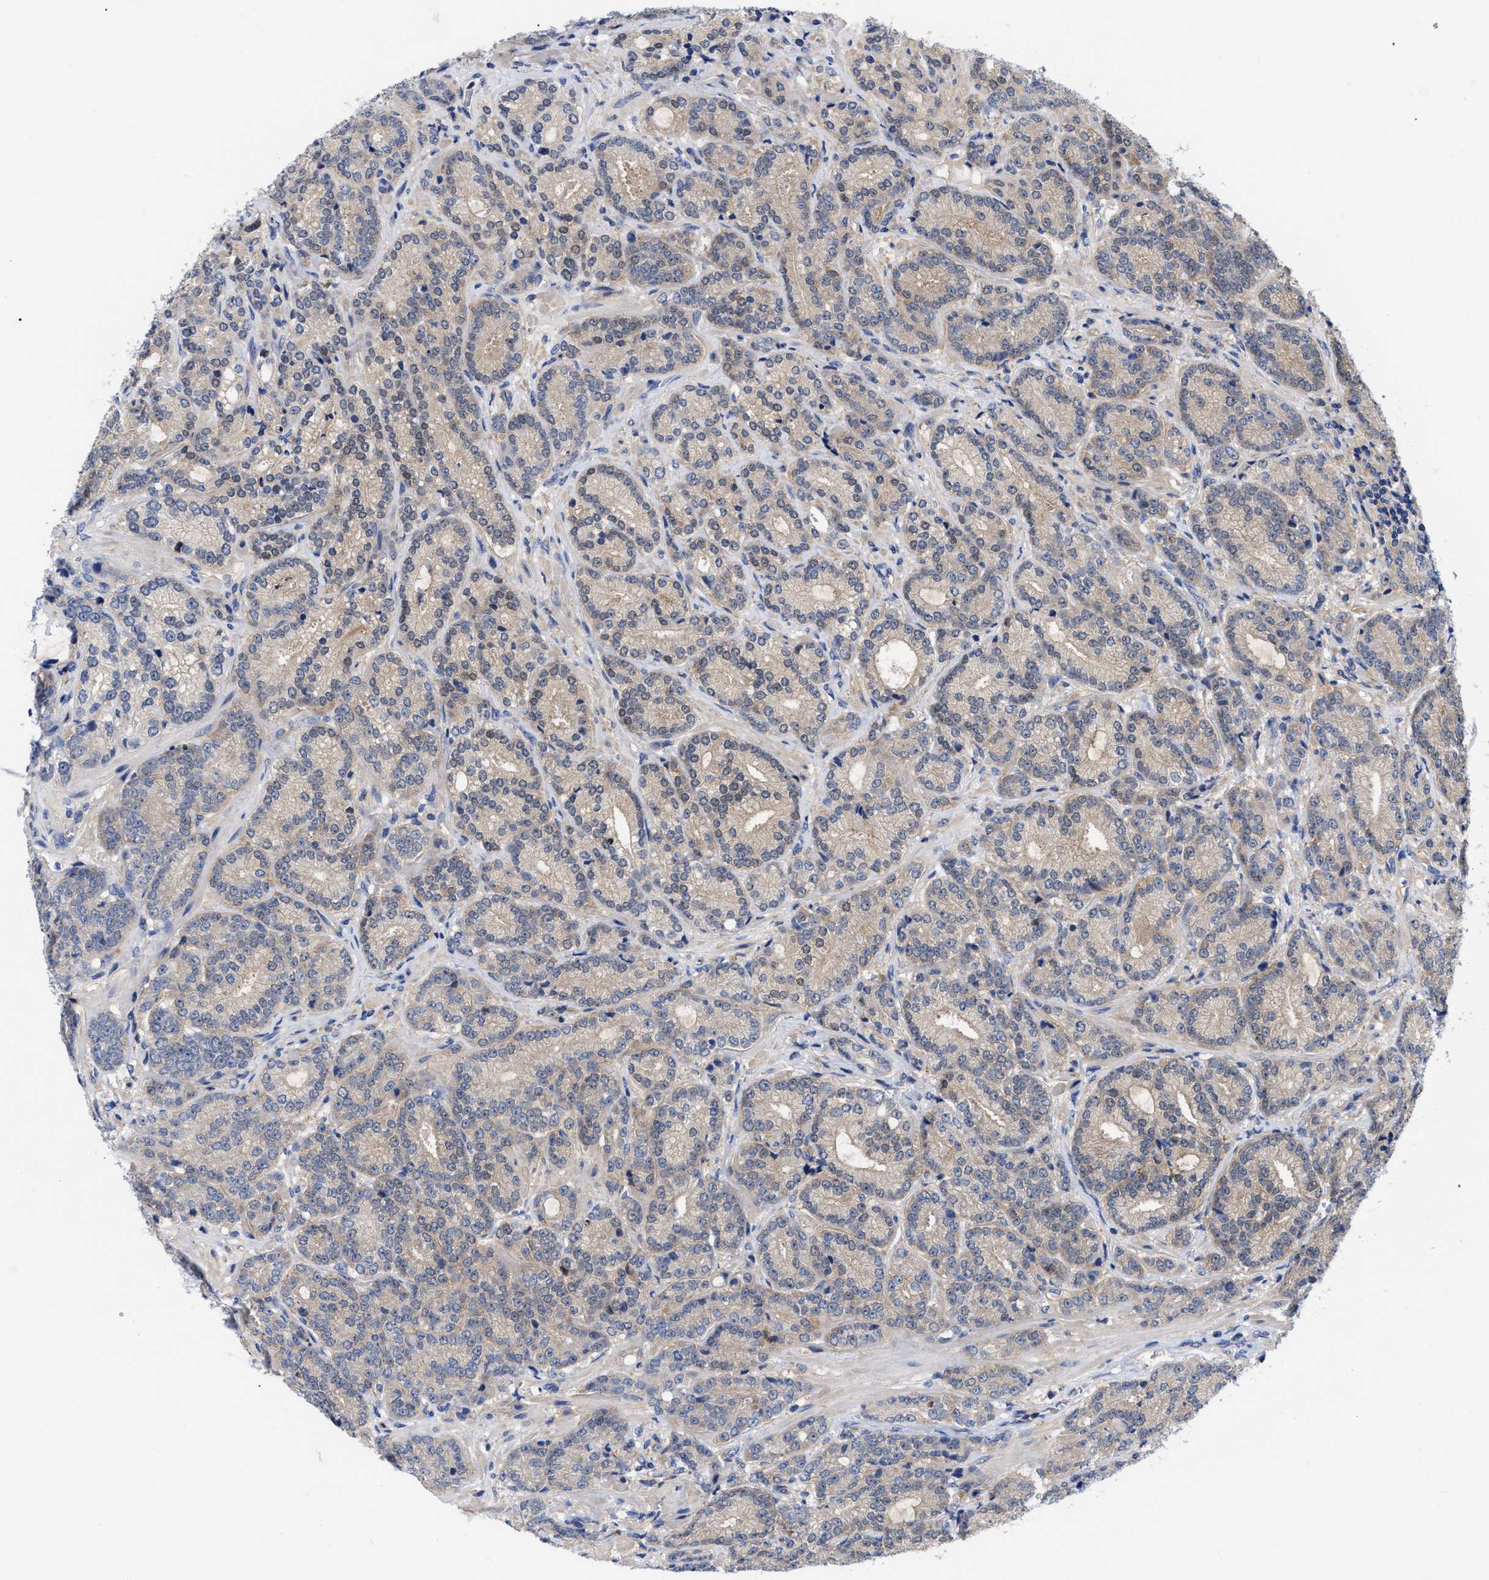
{"staining": {"intensity": "weak", "quantity": ">75%", "location": "cytoplasmic/membranous"}, "tissue": "prostate cancer", "cell_type": "Tumor cells", "image_type": "cancer", "snomed": [{"axis": "morphology", "description": "Adenocarcinoma, High grade"}, {"axis": "topography", "description": "Prostate"}], "caption": "High-power microscopy captured an IHC image of prostate cancer (adenocarcinoma (high-grade)), revealing weak cytoplasmic/membranous positivity in about >75% of tumor cells. The protein of interest is shown in brown color, while the nuclei are stained blue.", "gene": "RBKS", "patient": {"sex": "male", "age": 61}}